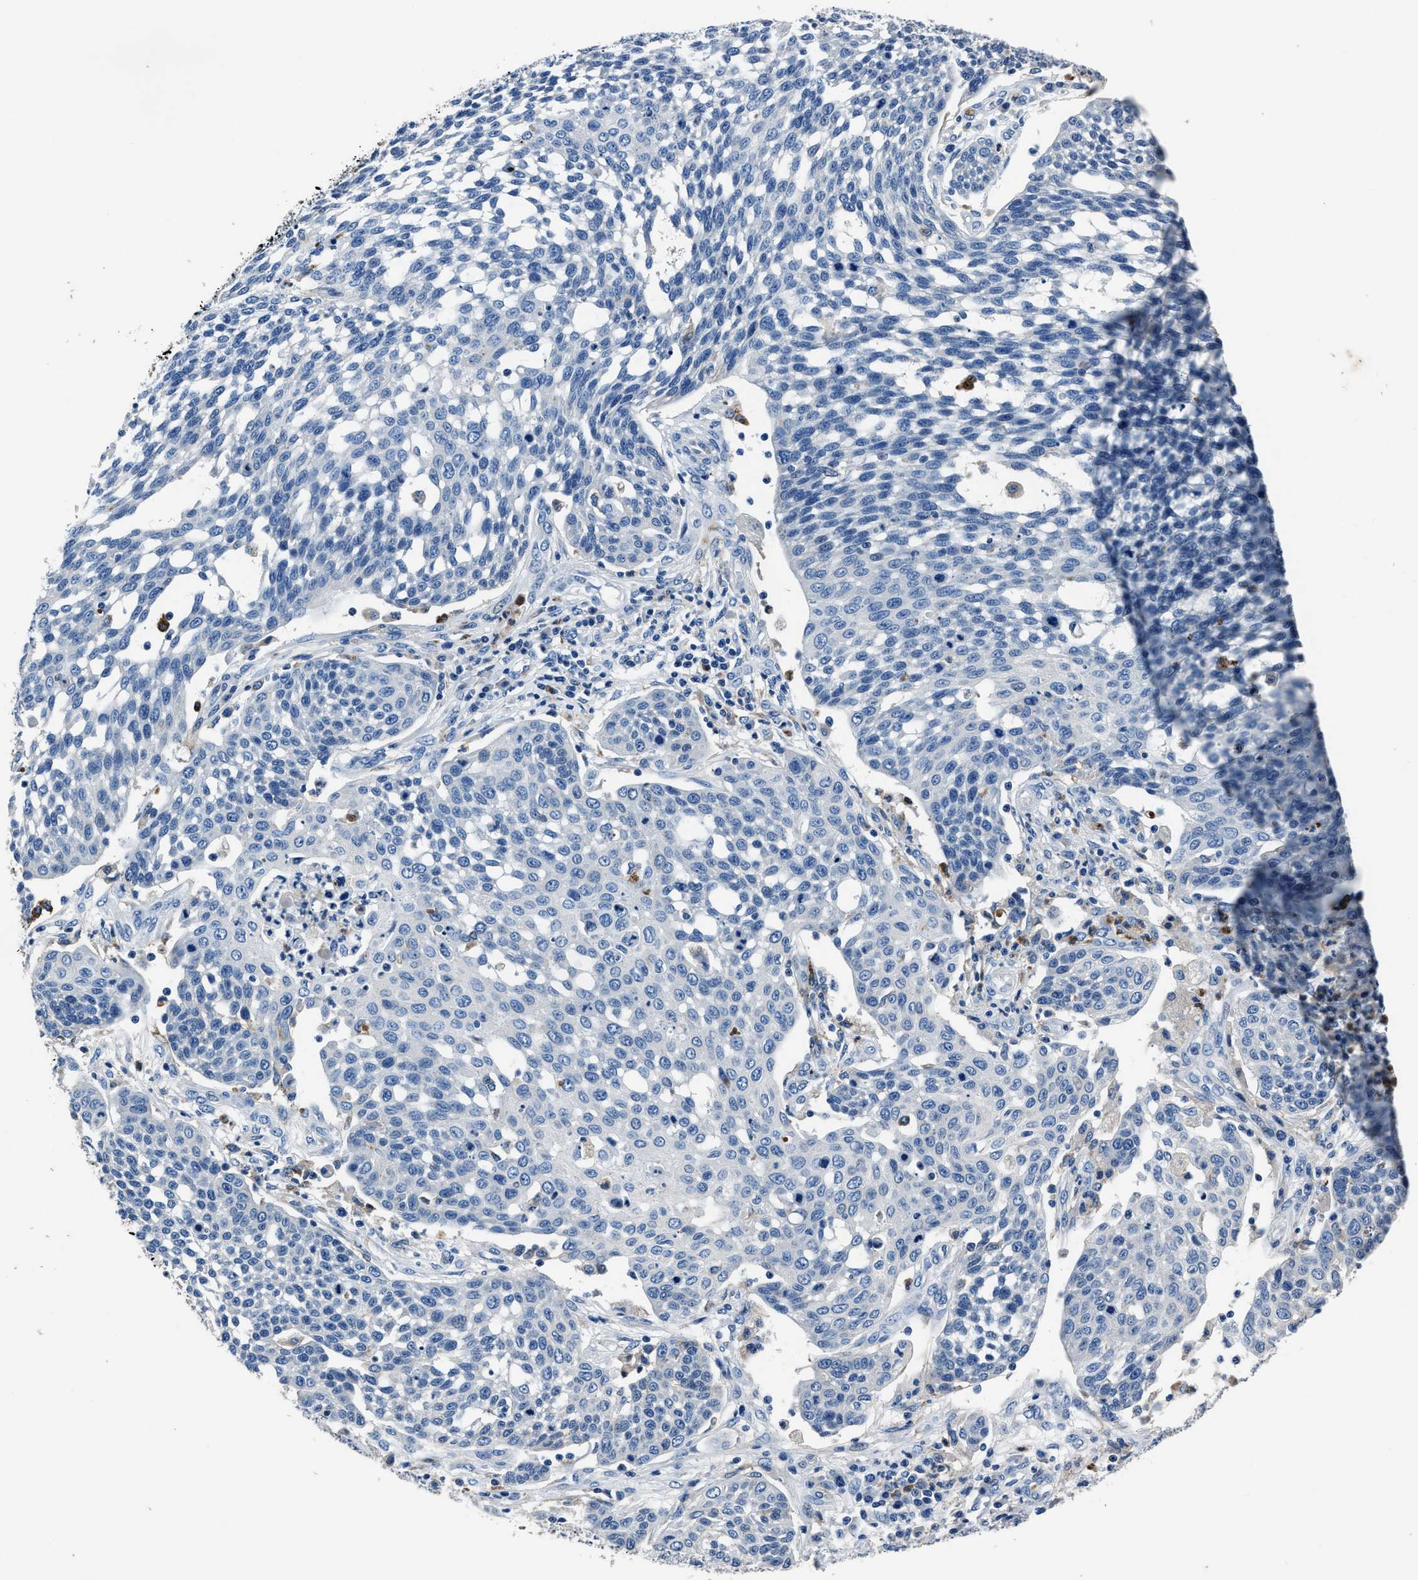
{"staining": {"intensity": "negative", "quantity": "none", "location": "none"}, "tissue": "cervical cancer", "cell_type": "Tumor cells", "image_type": "cancer", "snomed": [{"axis": "morphology", "description": "Squamous cell carcinoma, NOS"}, {"axis": "topography", "description": "Cervix"}], "caption": "An immunohistochemistry histopathology image of cervical cancer (squamous cell carcinoma) is shown. There is no staining in tumor cells of cervical cancer (squamous cell carcinoma).", "gene": "FGL2", "patient": {"sex": "female", "age": 34}}